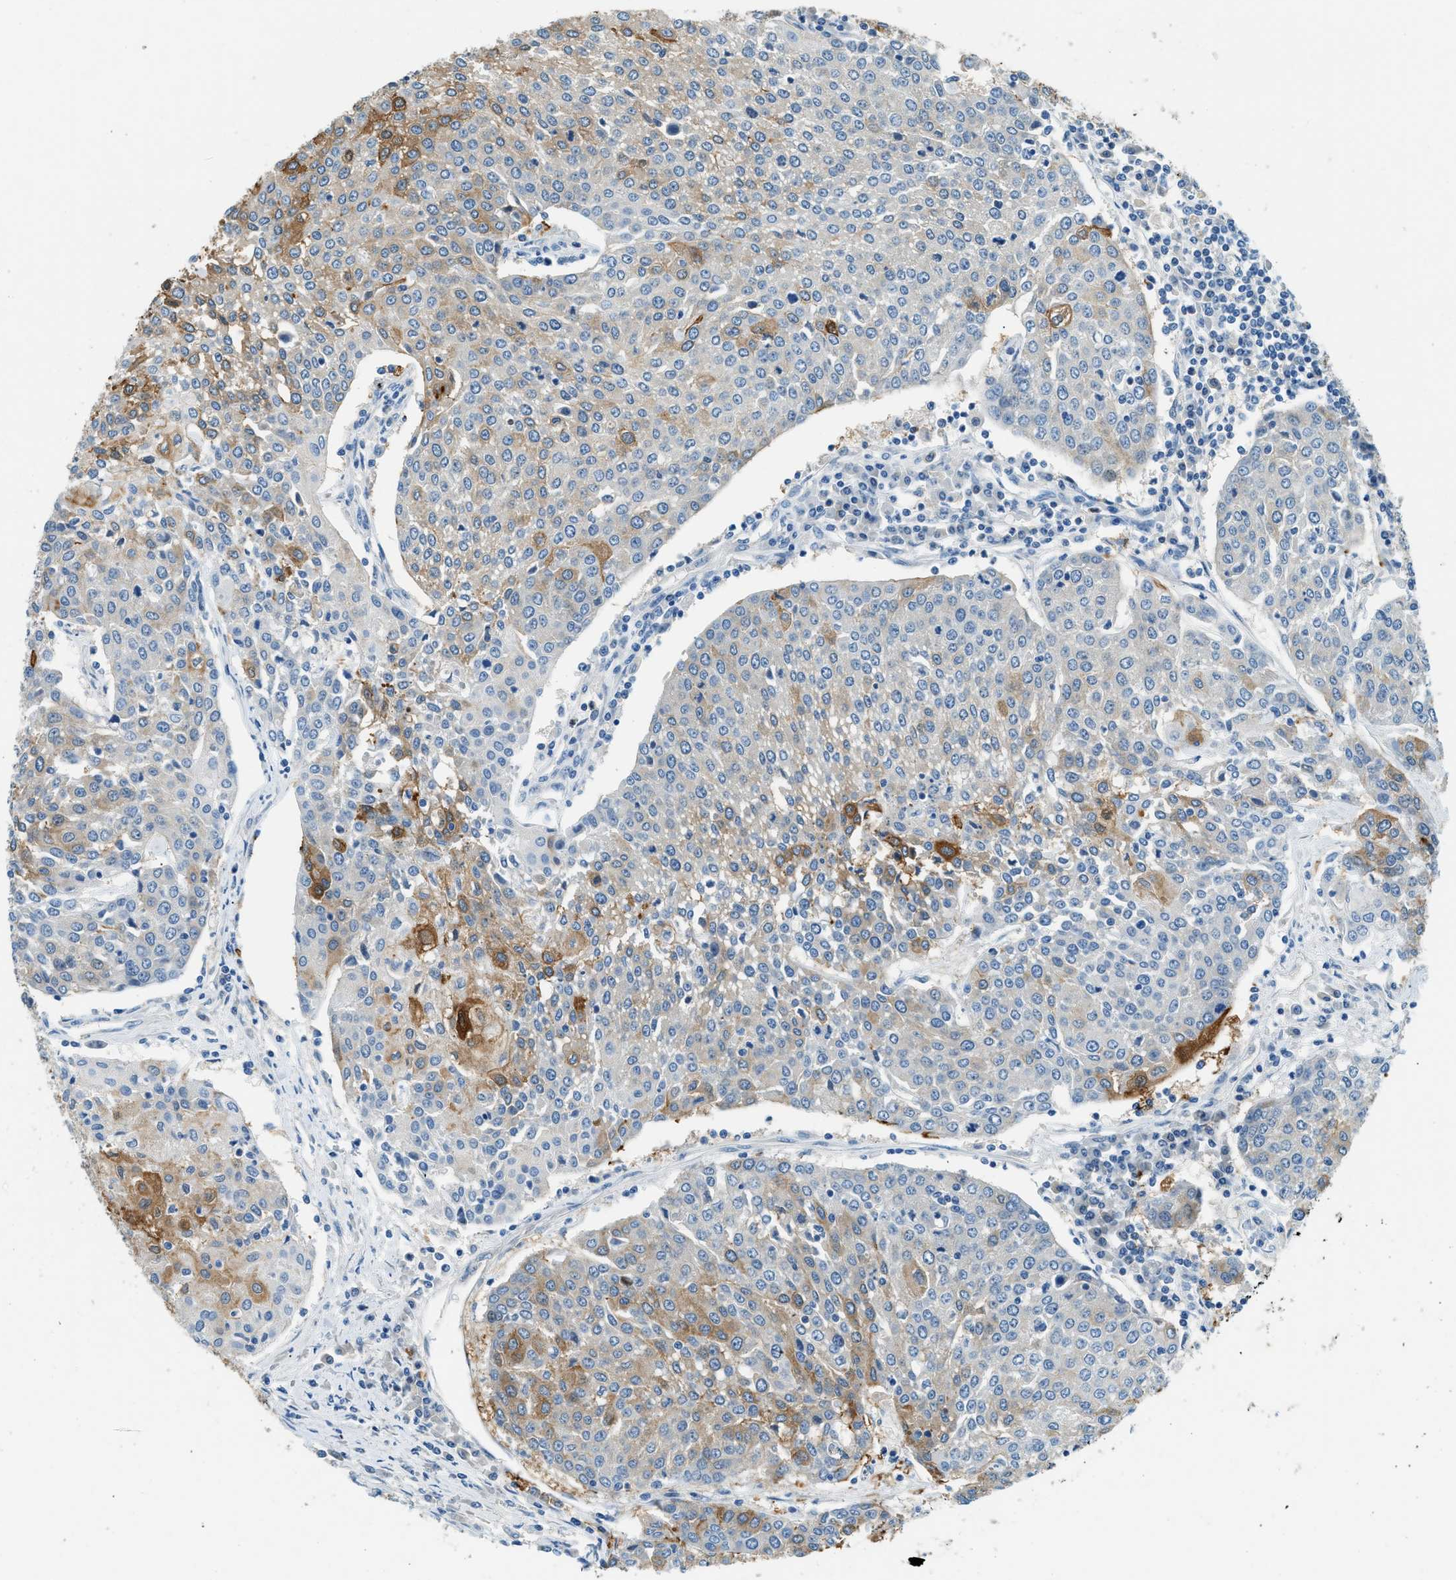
{"staining": {"intensity": "moderate", "quantity": "<25%", "location": "cytoplasmic/membranous"}, "tissue": "urothelial cancer", "cell_type": "Tumor cells", "image_type": "cancer", "snomed": [{"axis": "morphology", "description": "Urothelial carcinoma, High grade"}, {"axis": "topography", "description": "Urinary bladder"}], "caption": "Immunohistochemical staining of urothelial carcinoma (high-grade) shows moderate cytoplasmic/membranous protein staining in about <25% of tumor cells.", "gene": "ZNF367", "patient": {"sex": "female", "age": 85}}